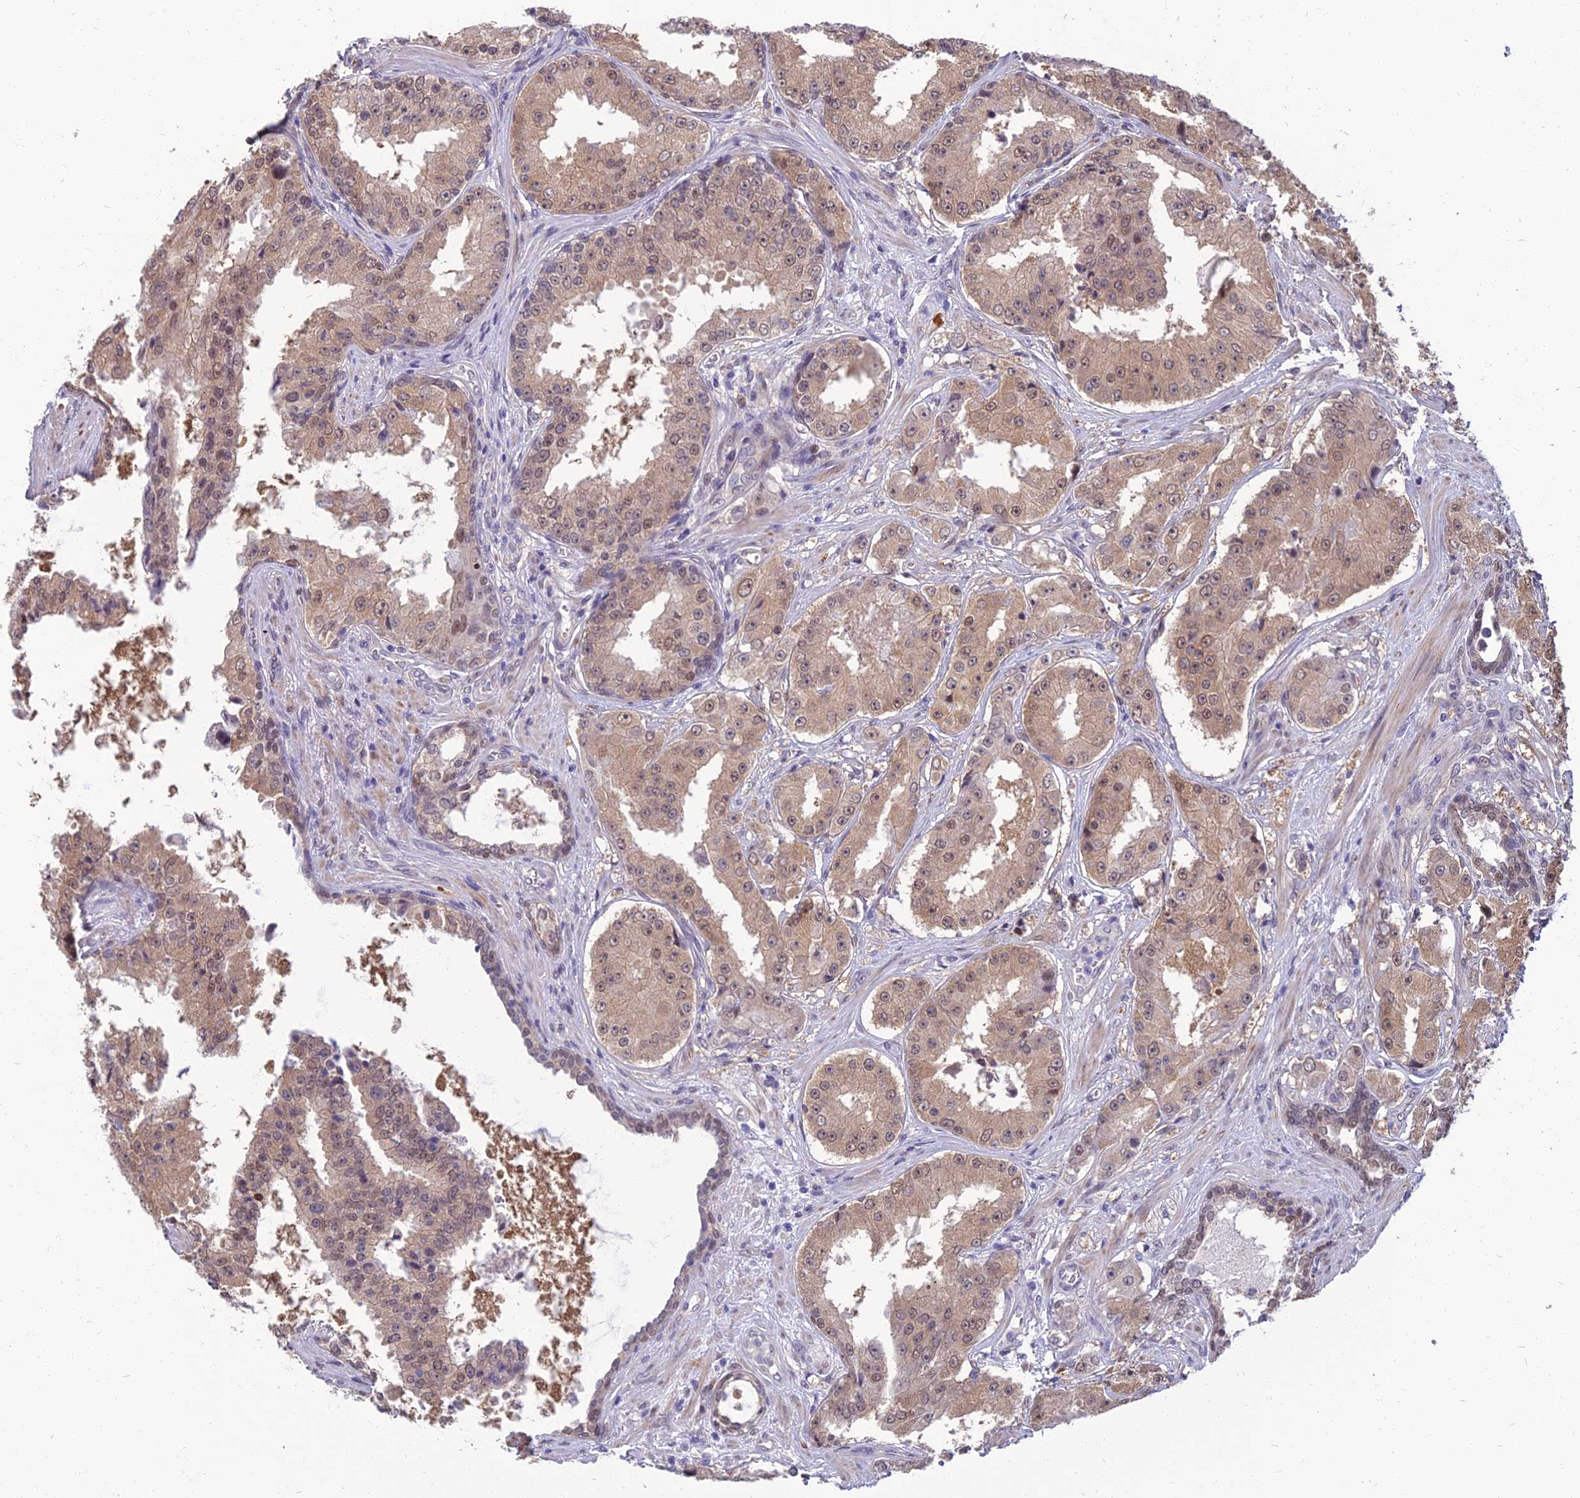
{"staining": {"intensity": "weak", "quantity": ">75%", "location": "cytoplasmic/membranous,nuclear"}, "tissue": "prostate cancer", "cell_type": "Tumor cells", "image_type": "cancer", "snomed": [{"axis": "morphology", "description": "Adenocarcinoma, High grade"}, {"axis": "topography", "description": "Prostate"}], "caption": "About >75% of tumor cells in human prostate adenocarcinoma (high-grade) demonstrate weak cytoplasmic/membranous and nuclear protein positivity as visualized by brown immunohistochemical staining.", "gene": "NR4A3", "patient": {"sex": "male", "age": 73}}